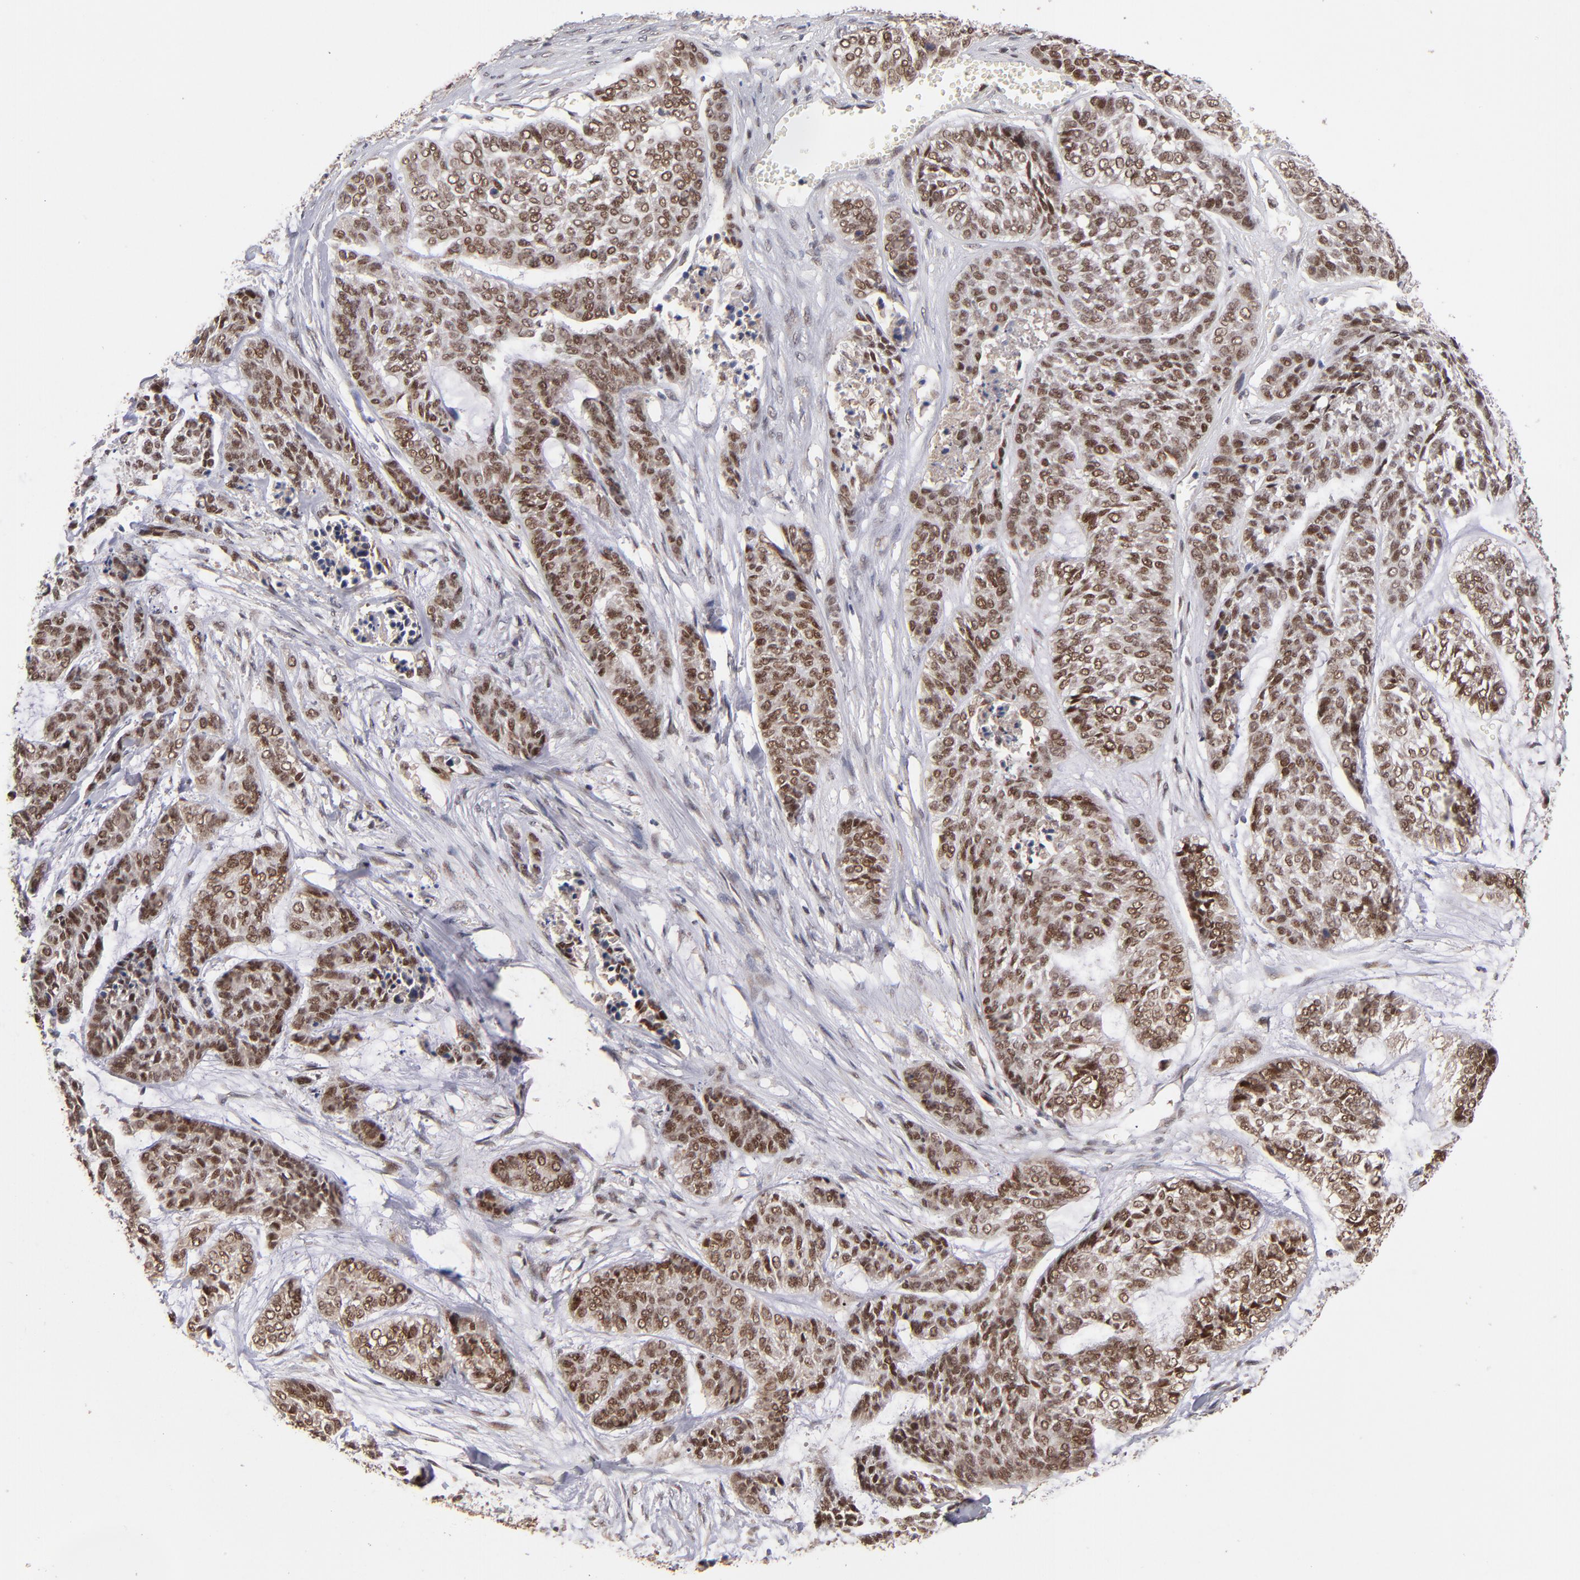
{"staining": {"intensity": "moderate", "quantity": ">75%", "location": "nuclear"}, "tissue": "skin cancer", "cell_type": "Tumor cells", "image_type": "cancer", "snomed": [{"axis": "morphology", "description": "Basal cell carcinoma"}, {"axis": "topography", "description": "Skin"}], "caption": "IHC of human skin cancer (basal cell carcinoma) demonstrates medium levels of moderate nuclear staining in approximately >75% of tumor cells.", "gene": "EAPP", "patient": {"sex": "female", "age": 64}}